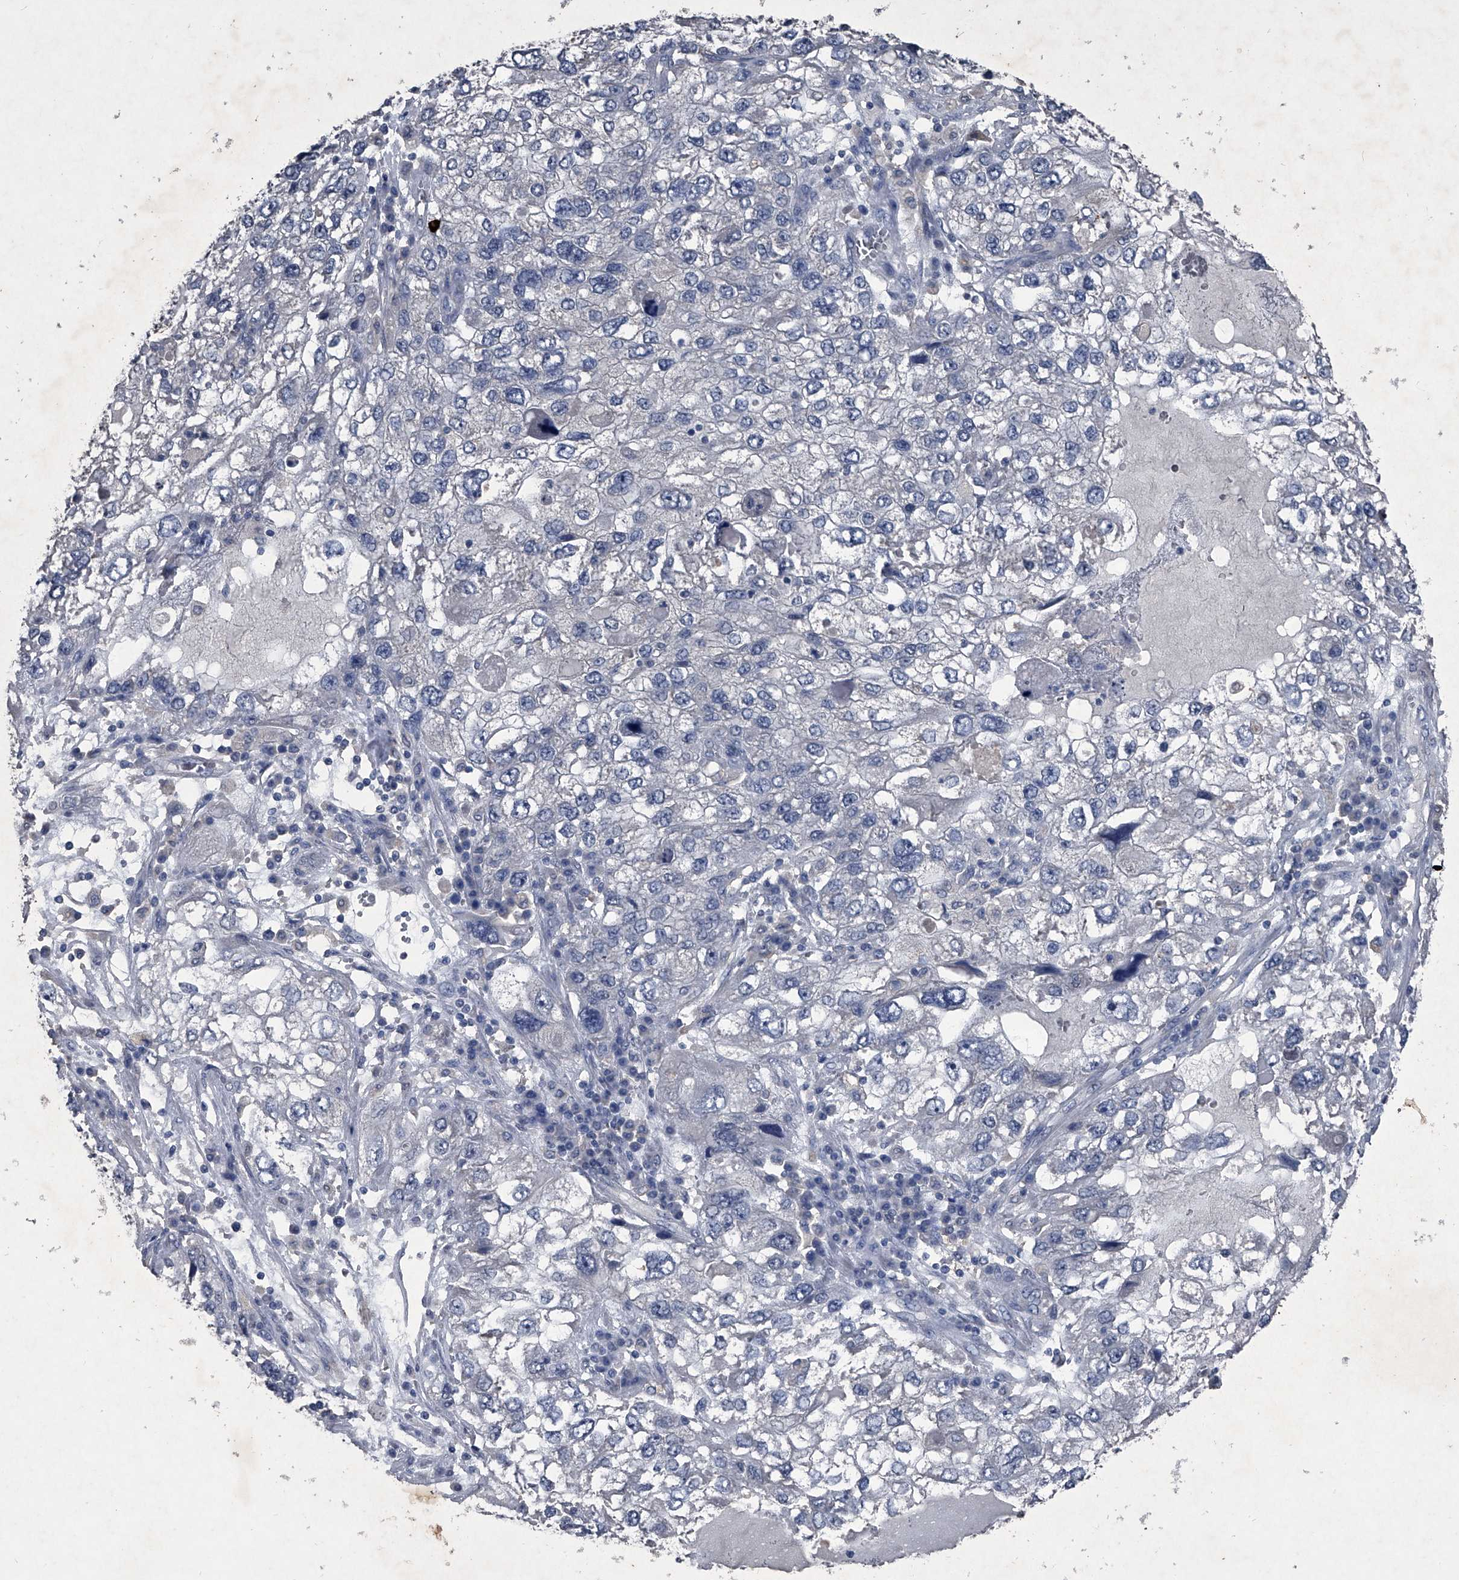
{"staining": {"intensity": "negative", "quantity": "none", "location": "none"}, "tissue": "endometrial cancer", "cell_type": "Tumor cells", "image_type": "cancer", "snomed": [{"axis": "morphology", "description": "Adenocarcinoma, NOS"}, {"axis": "topography", "description": "Endometrium"}], "caption": "High power microscopy photomicrograph of an immunohistochemistry (IHC) histopathology image of endometrial cancer (adenocarcinoma), revealing no significant expression in tumor cells. The staining is performed using DAB (3,3'-diaminobenzidine) brown chromogen with nuclei counter-stained in using hematoxylin.", "gene": "MAPKAP1", "patient": {"sex": "female", "age": 49}}